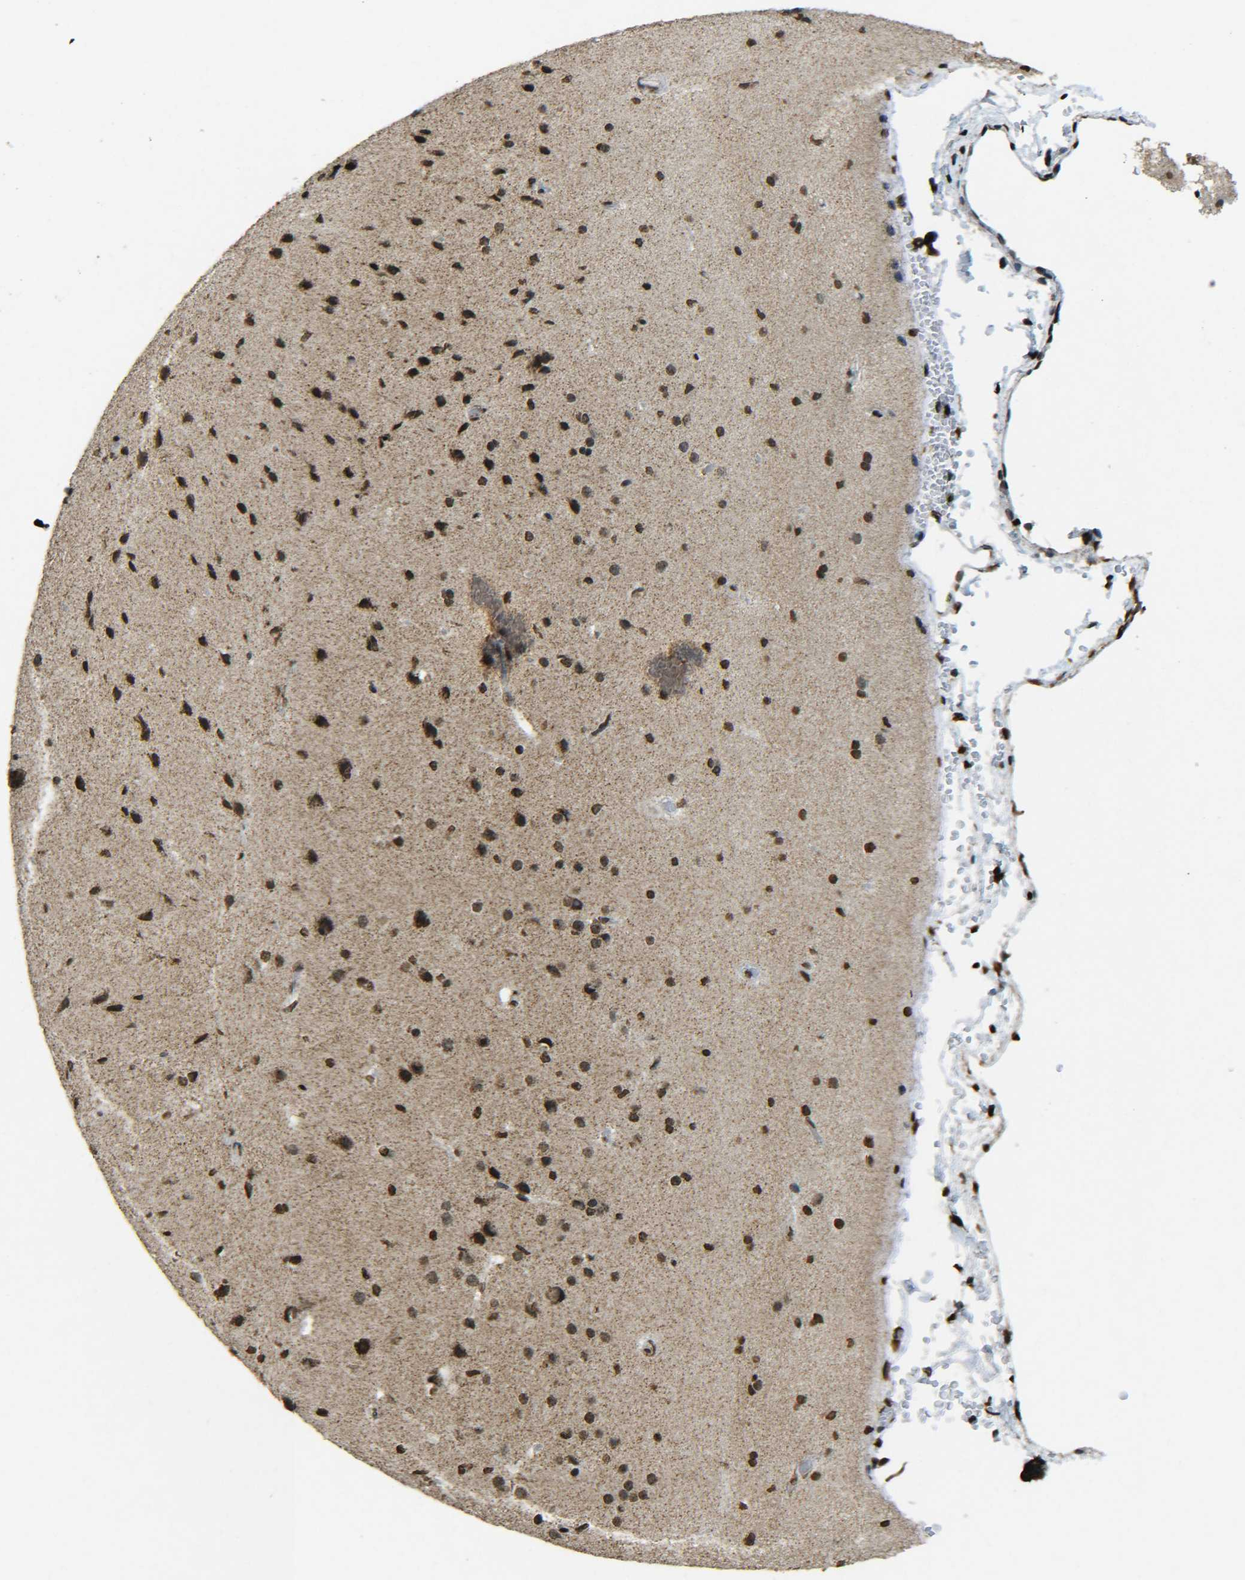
{"staining": {"intensity": "moderate", "quantity": ">75%", "location": "nuclear"}, "tissue": "cerebral cortex", "cell_type": "Endothelial cells", "image_type": "normal", "snomed": [{"axis": "morphology", "description": "Normal tissue, NOS"}, {"axis": "morphology", "description": "Developmental malformation"}, {"axis": "topography", "description": "Cerebral cortex"}], "caption": "About >75% of endothelial cells in unremarkable human cerebral cortex display moderate nuclear protein expression as visualized by brown immunohistochemical staining.", "gene": "NEUROG2", "patient": {"sex": "female", "age": 30}}